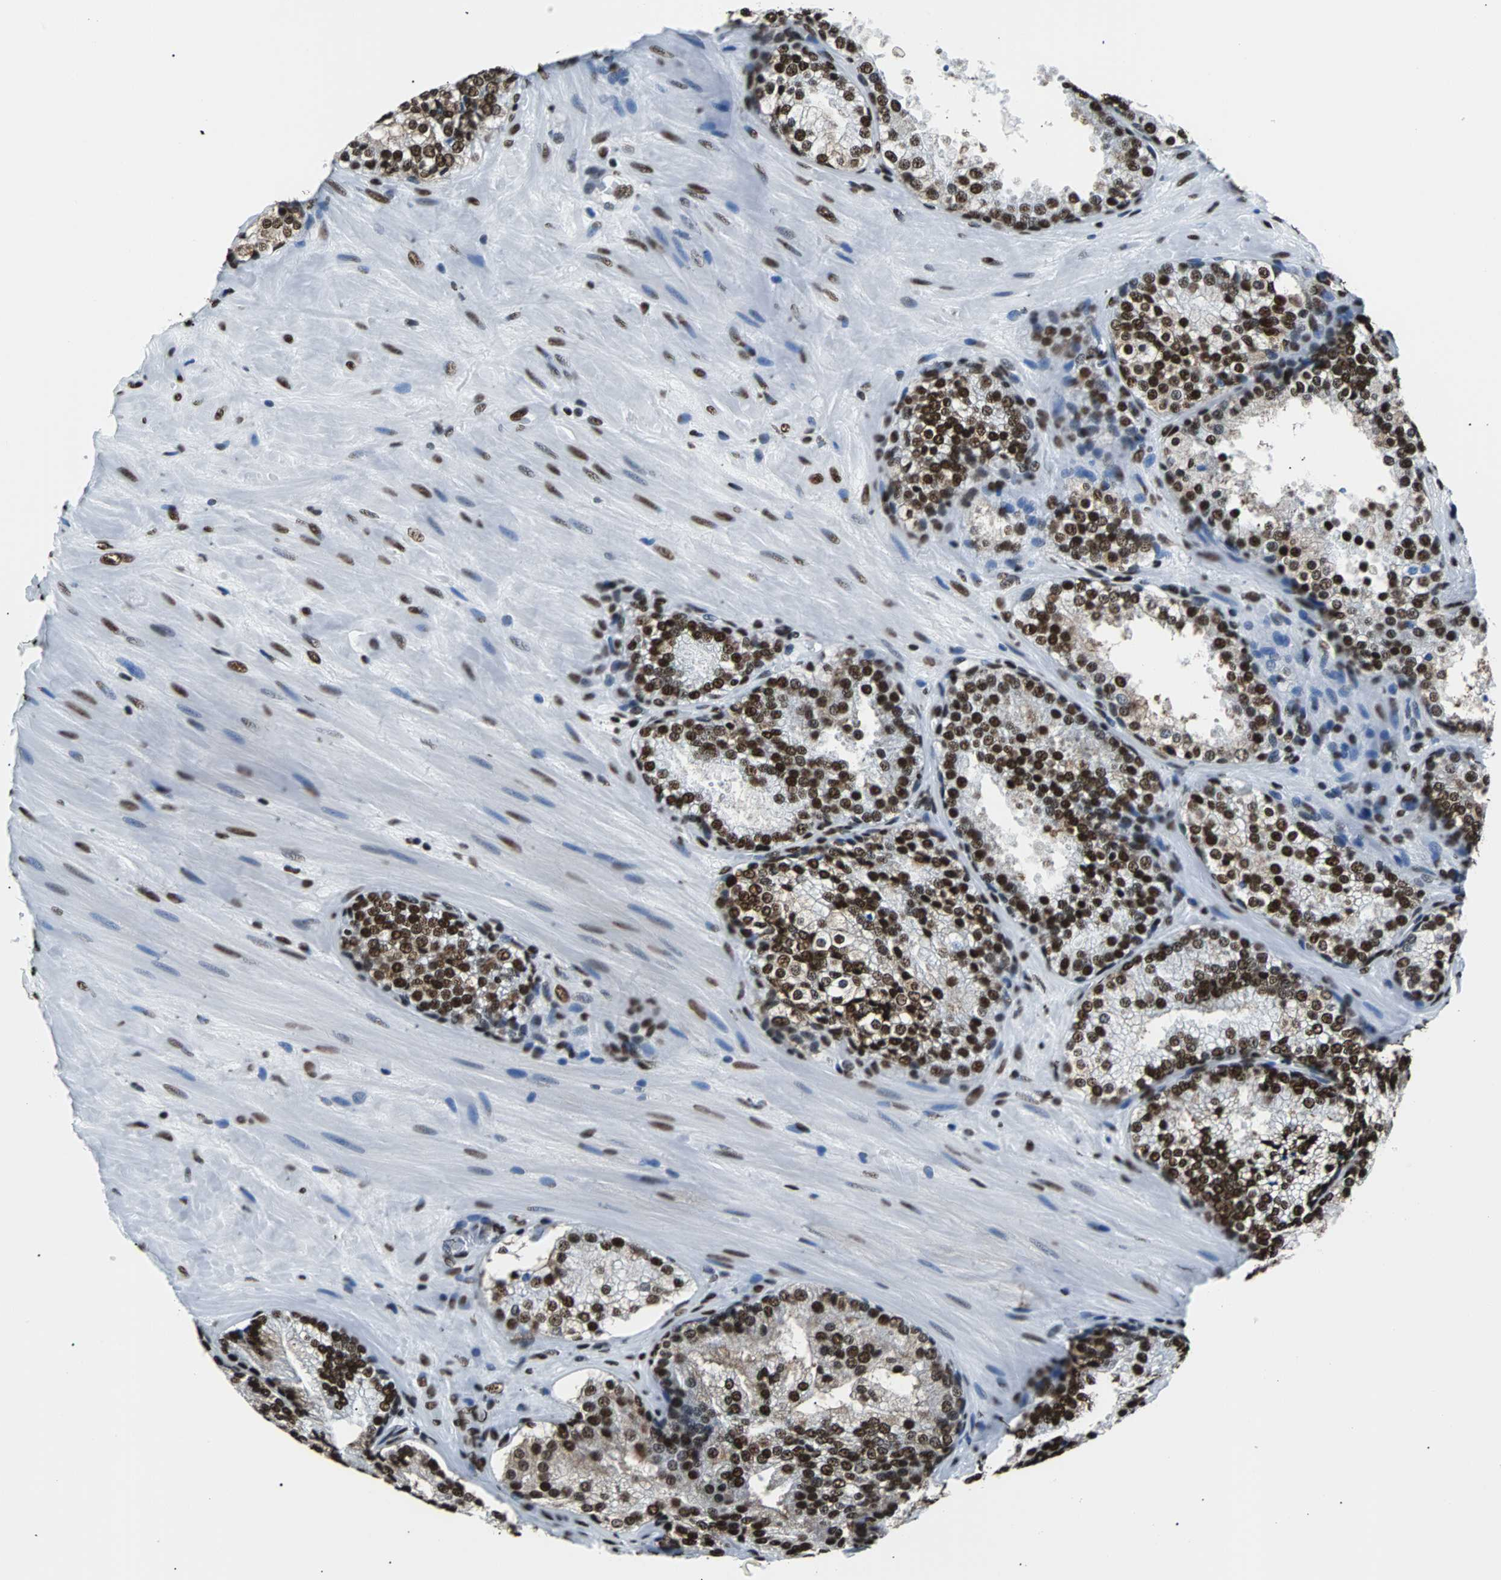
{"staining": {"intensity": "strong", "quantity": ">75%", "location": "nuclear"}, "tissue": "prostate cancer", "cell_type": "Tumor cells", "image_type": "cancer", "snomed": [{"axis": "morphology", "description": "Adenocarcinoma, High grade"}, {"axis": "topography", "description": "Prostate"}], "caption": "Prostate high-grade adenocarcinoma tissue reveals strong nuclear positivity in approximately >75% of tumor cells, visualized by immunohistochemistry.", "gene": "FUBP1", "patient": {"sex": "male", "age": 70}}